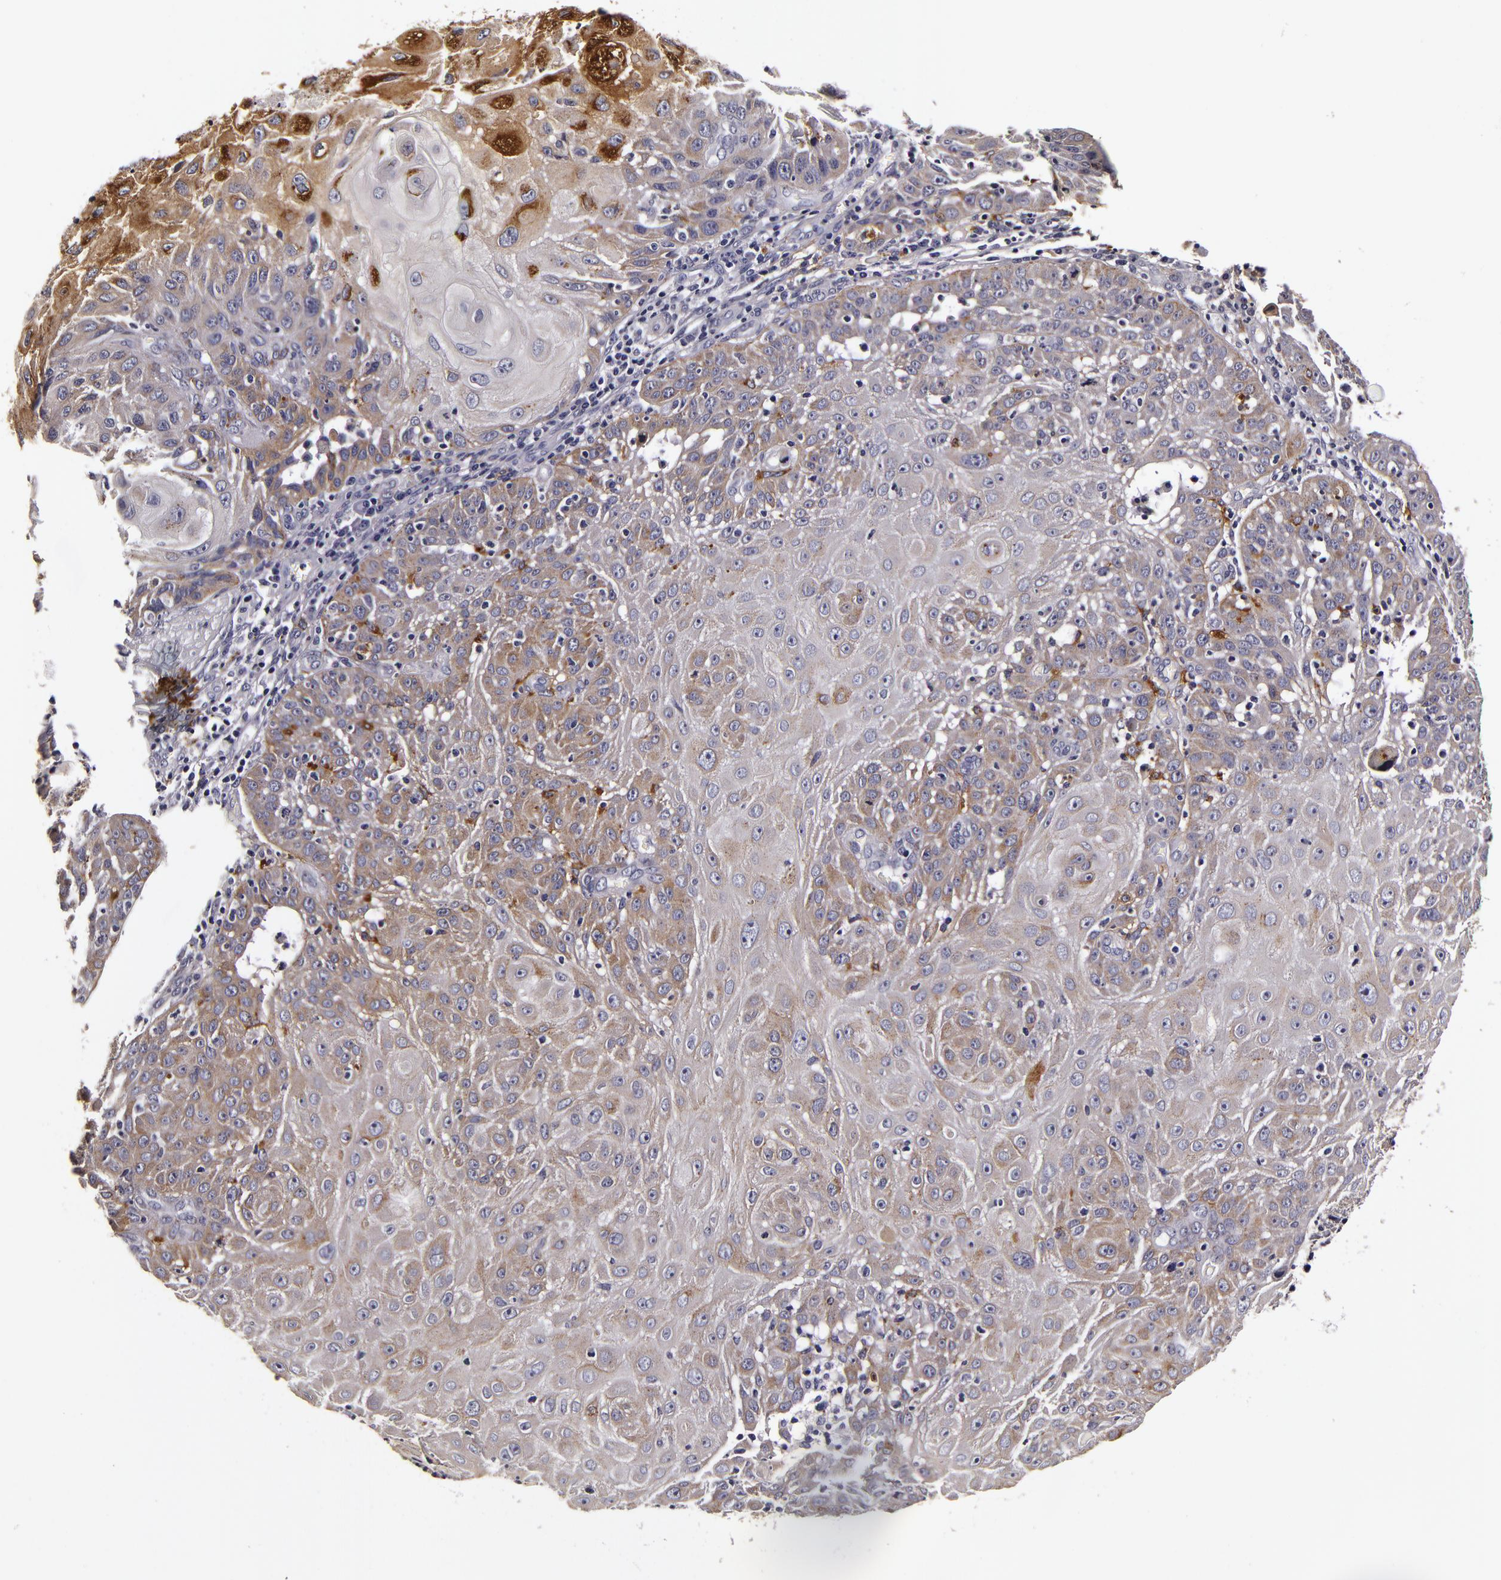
{"staining": {"intensity": "negative", "quantity": "none", "location": "none"}, "tissue": "skin cancer", "cell_type": "Tumor cells", "image_type": "cancer", "snomed": [{"axis": "morphology", "description": "Squamous cell carcinoma, NOS"}, {"axis": "topography", "description": "Skin"}], "caption": "This is a micrograph of immunohistochemistry staining of skin cancer, which shows no positivity in tumor cells.", "gene": "LGALS3BP", "patient": {"sex": "female", "age": 89}}